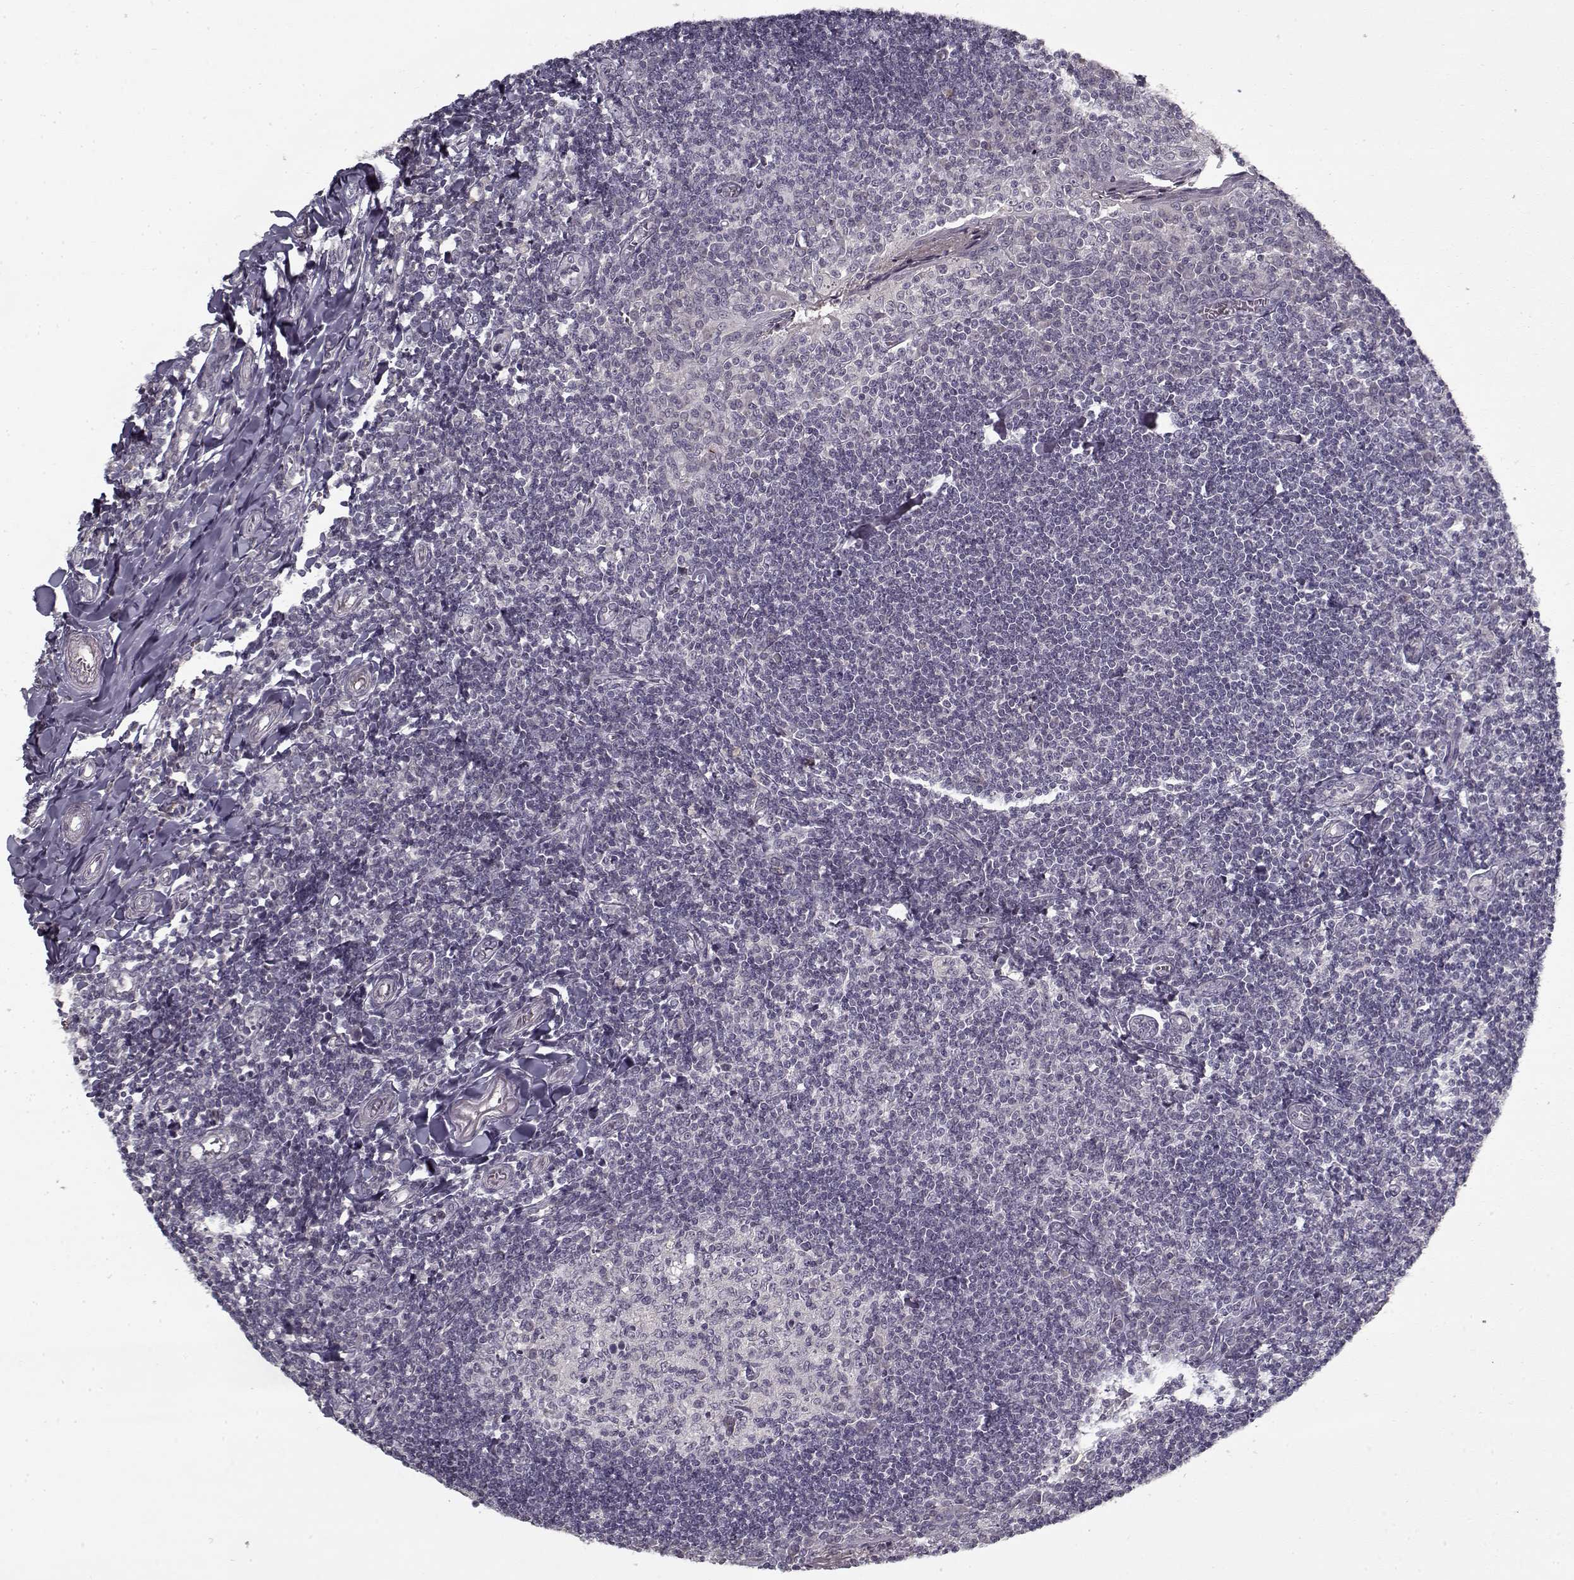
{"staining": {"intensity": "negative", "quantity": "none", "location": "none"}, "tissue": "tonsil", "cell_type": "Germinal center cells", "image_type": "normal", "snomed": [{"axis": "morphology", "description": "Normal tissue, NOS"}, {"axis": "topography", "description": "Tonsil"}], "caption": "Immunohistochemistry histopathology image of normal tonsil: tonsil stained with DAB reveals no significant protein expression in germinal center cells.", "gene": "LAMA2", "patient": {"sex": "female", "age": 12}}